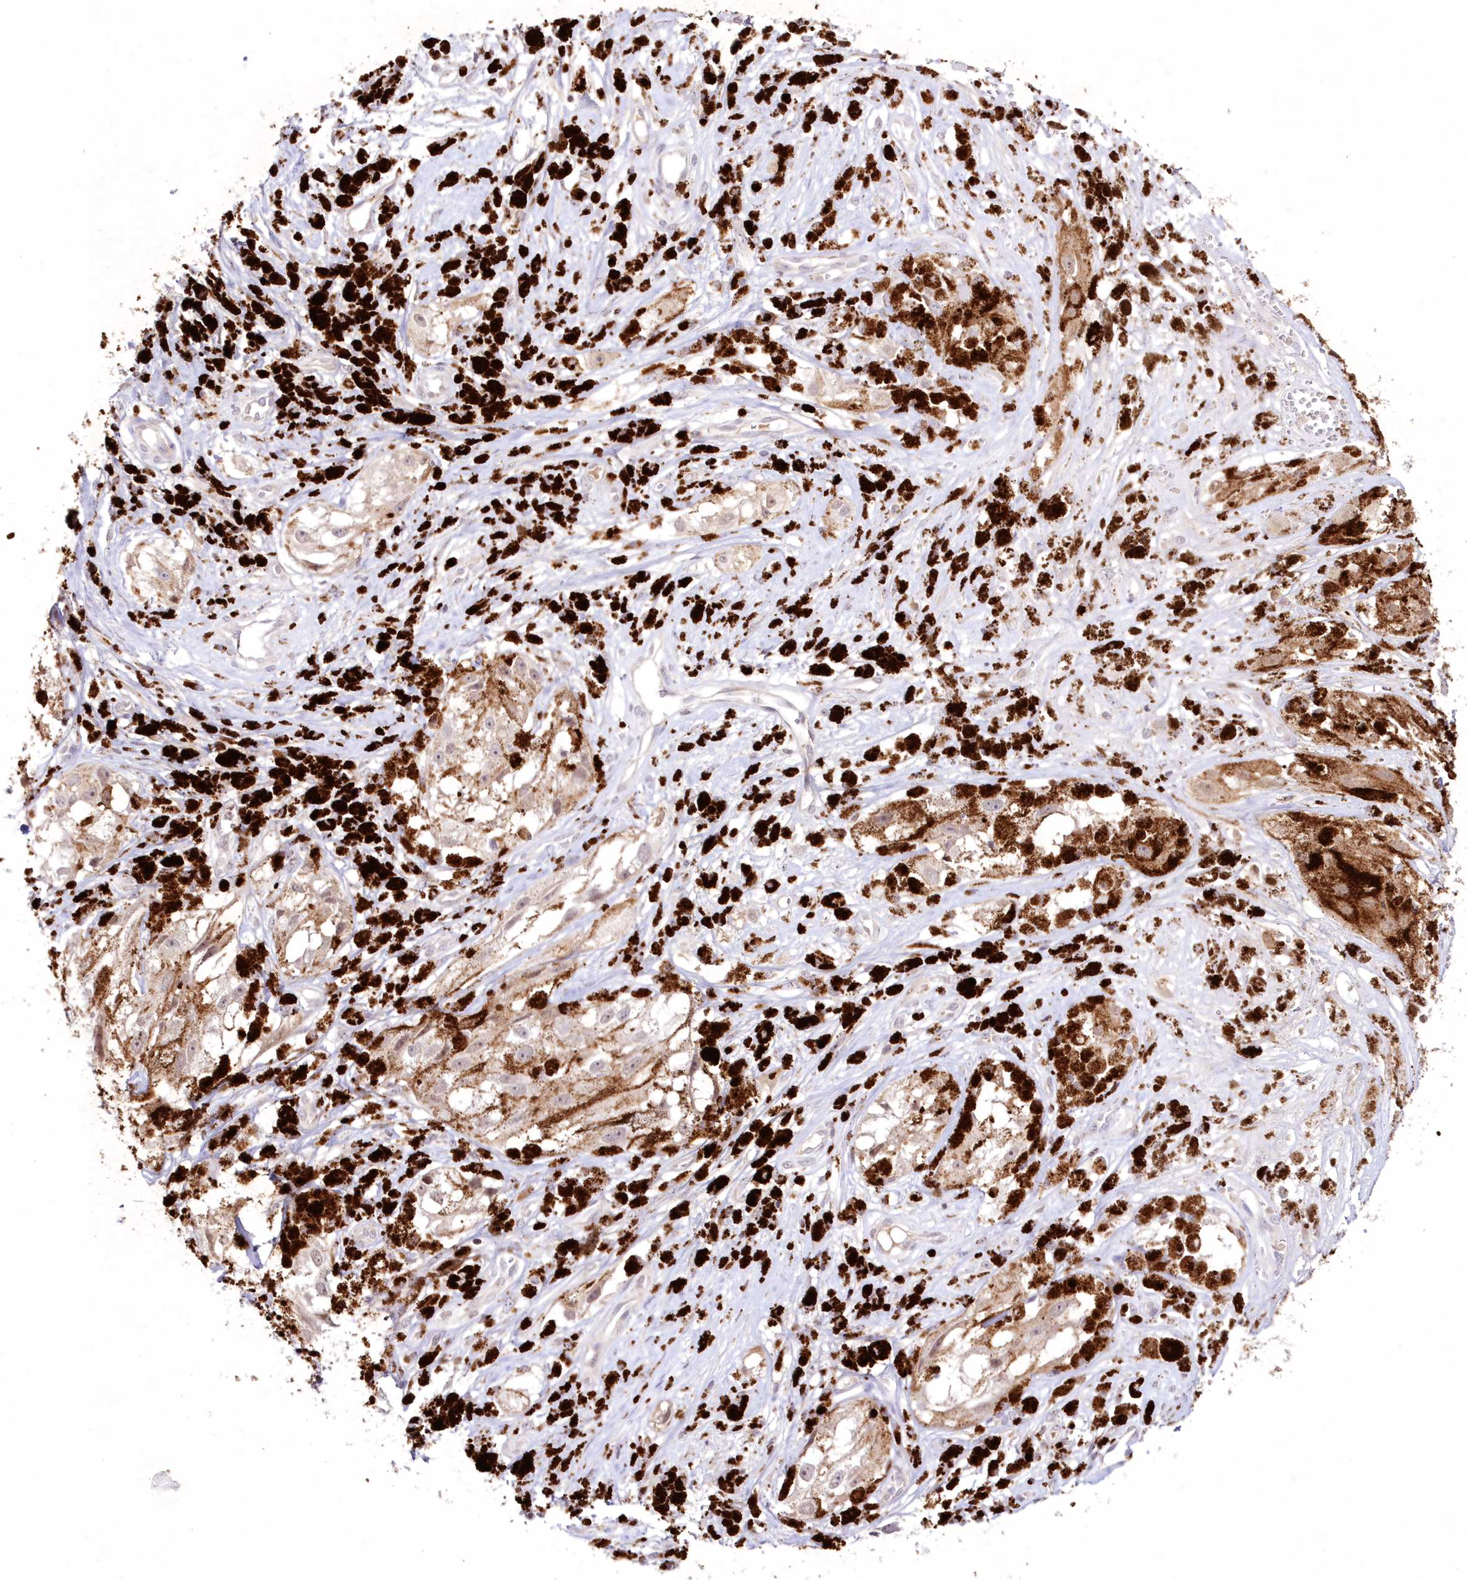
{"staining": {"intensity": "weak", "quantity": "25%-75%", "location": "cytoplasmic/membranous"}, "tissue": "melanoma", "cell_type": "Tumor cells", "image_type": "cancer", "snomed": [{"axis": "morphology", "description": "Malignant melanoma, NOS"}, {"axis": "topography", "description": "Skin"}], "caption": "Immunohistochemical staining of human melanoma reveals weak cytoplasmic/membranous protein staining in approximately 25%-75% of tumor cells. Immunohistochemistry (ihc) stains the protein in brown and the nuclei are stained blue.", "gene": "NEU4", "patient": {"sex": "male", "age": 88}}